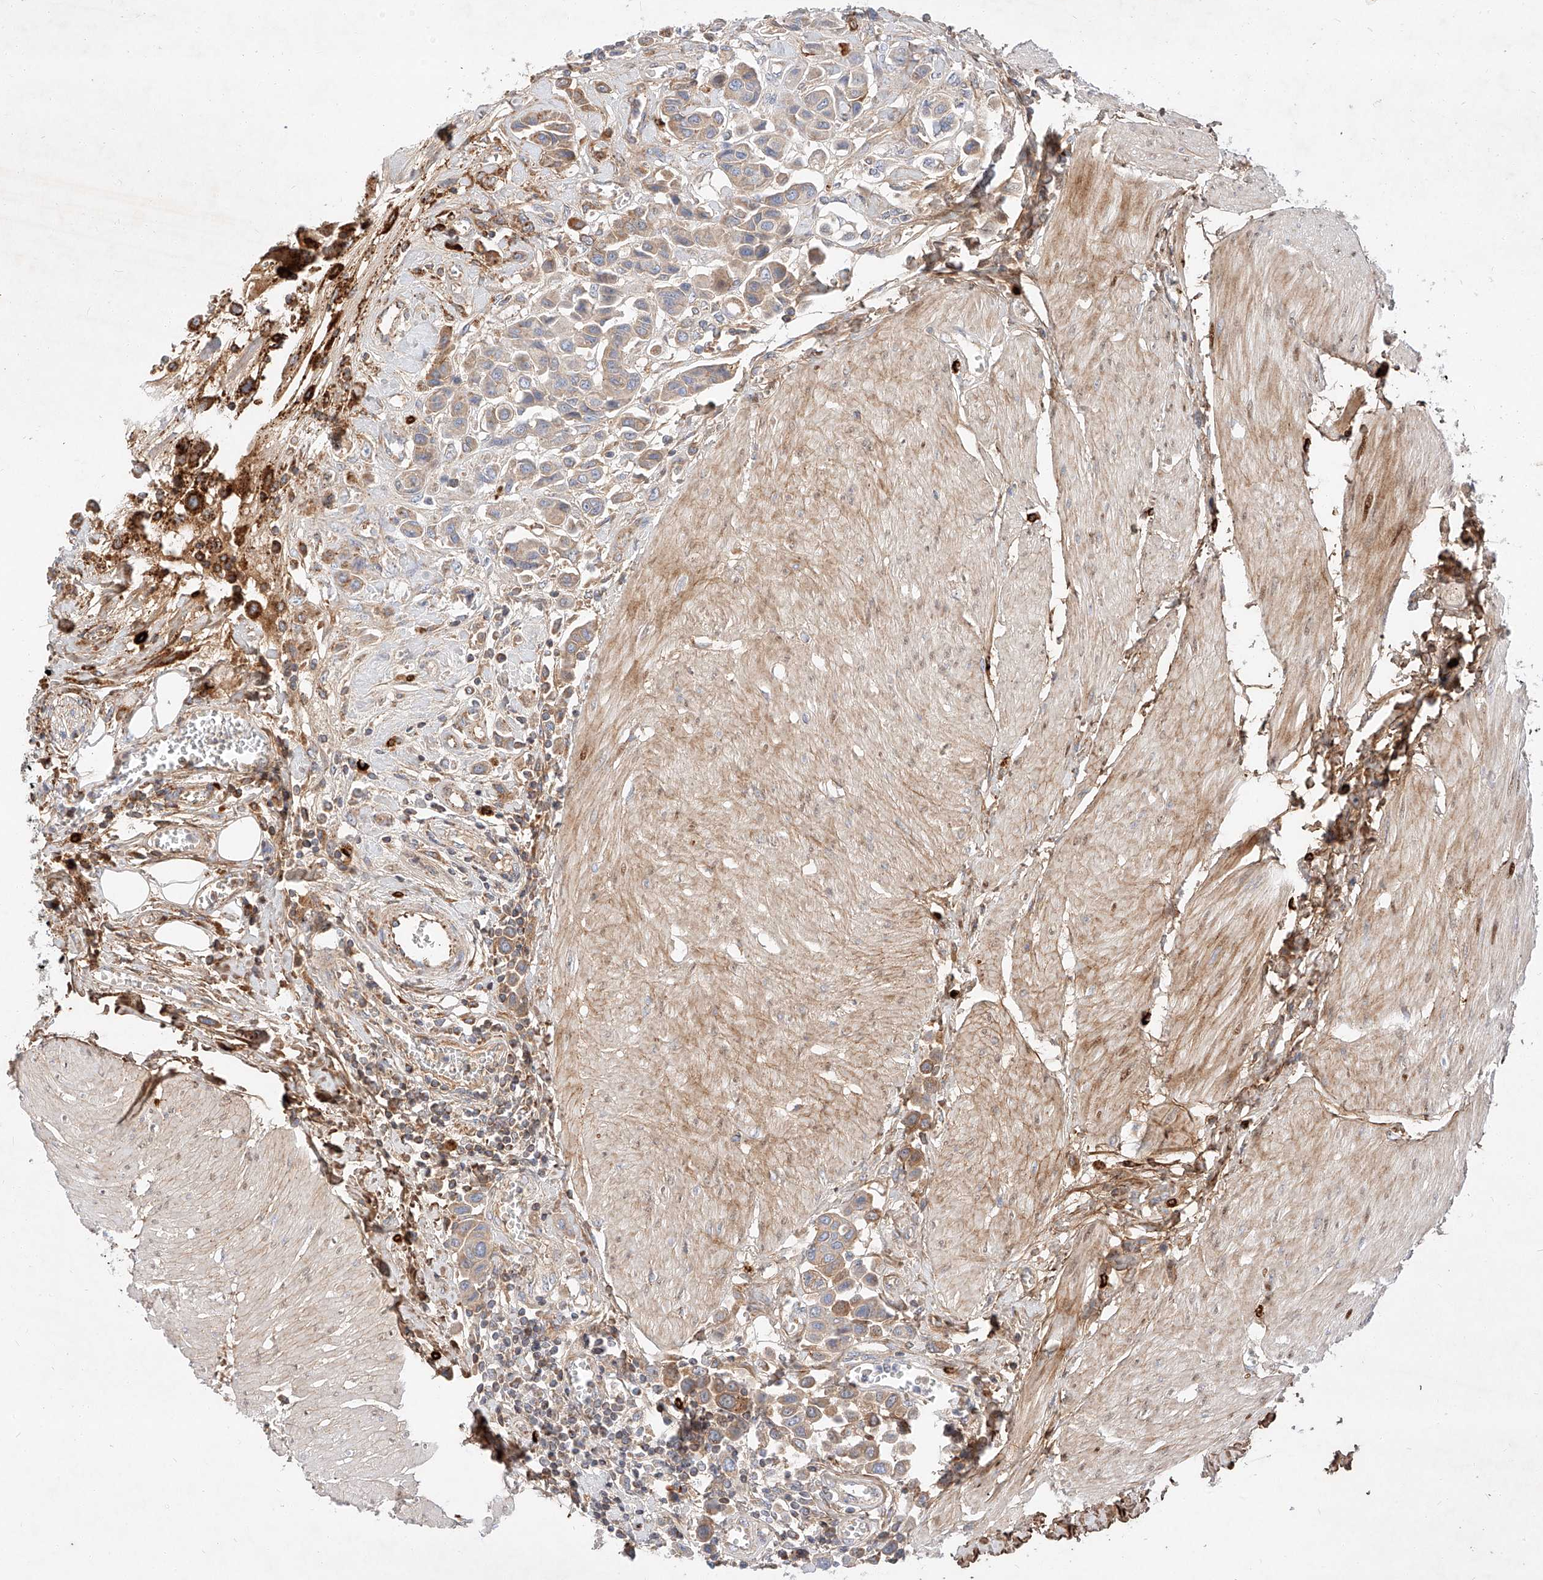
{"staining": {"intensity": "moderate", "quantity": ">75%", "location": "cytoplasmic/membranous"}, "tissue": "urothelial cancer", "cell_type": "Tumor cells", "image_type": "cancer", "snomed": [{"axis": "morphology", "description": "Urothelial carcinoma, High grade"}, {"axis": "topography", "description": "Urinary bladder"}], "caption": "The image displays staining of urothelial carcinoma (high-grade), revealing moderate cytoplasmic/membranous protein positivity (brown color) within tumor cells. The protein of interest is shown in brown color, while the nuclei are stained blue.", "gene": "OSGEPL1", "patient": {"sex": "male", "age": 50}}